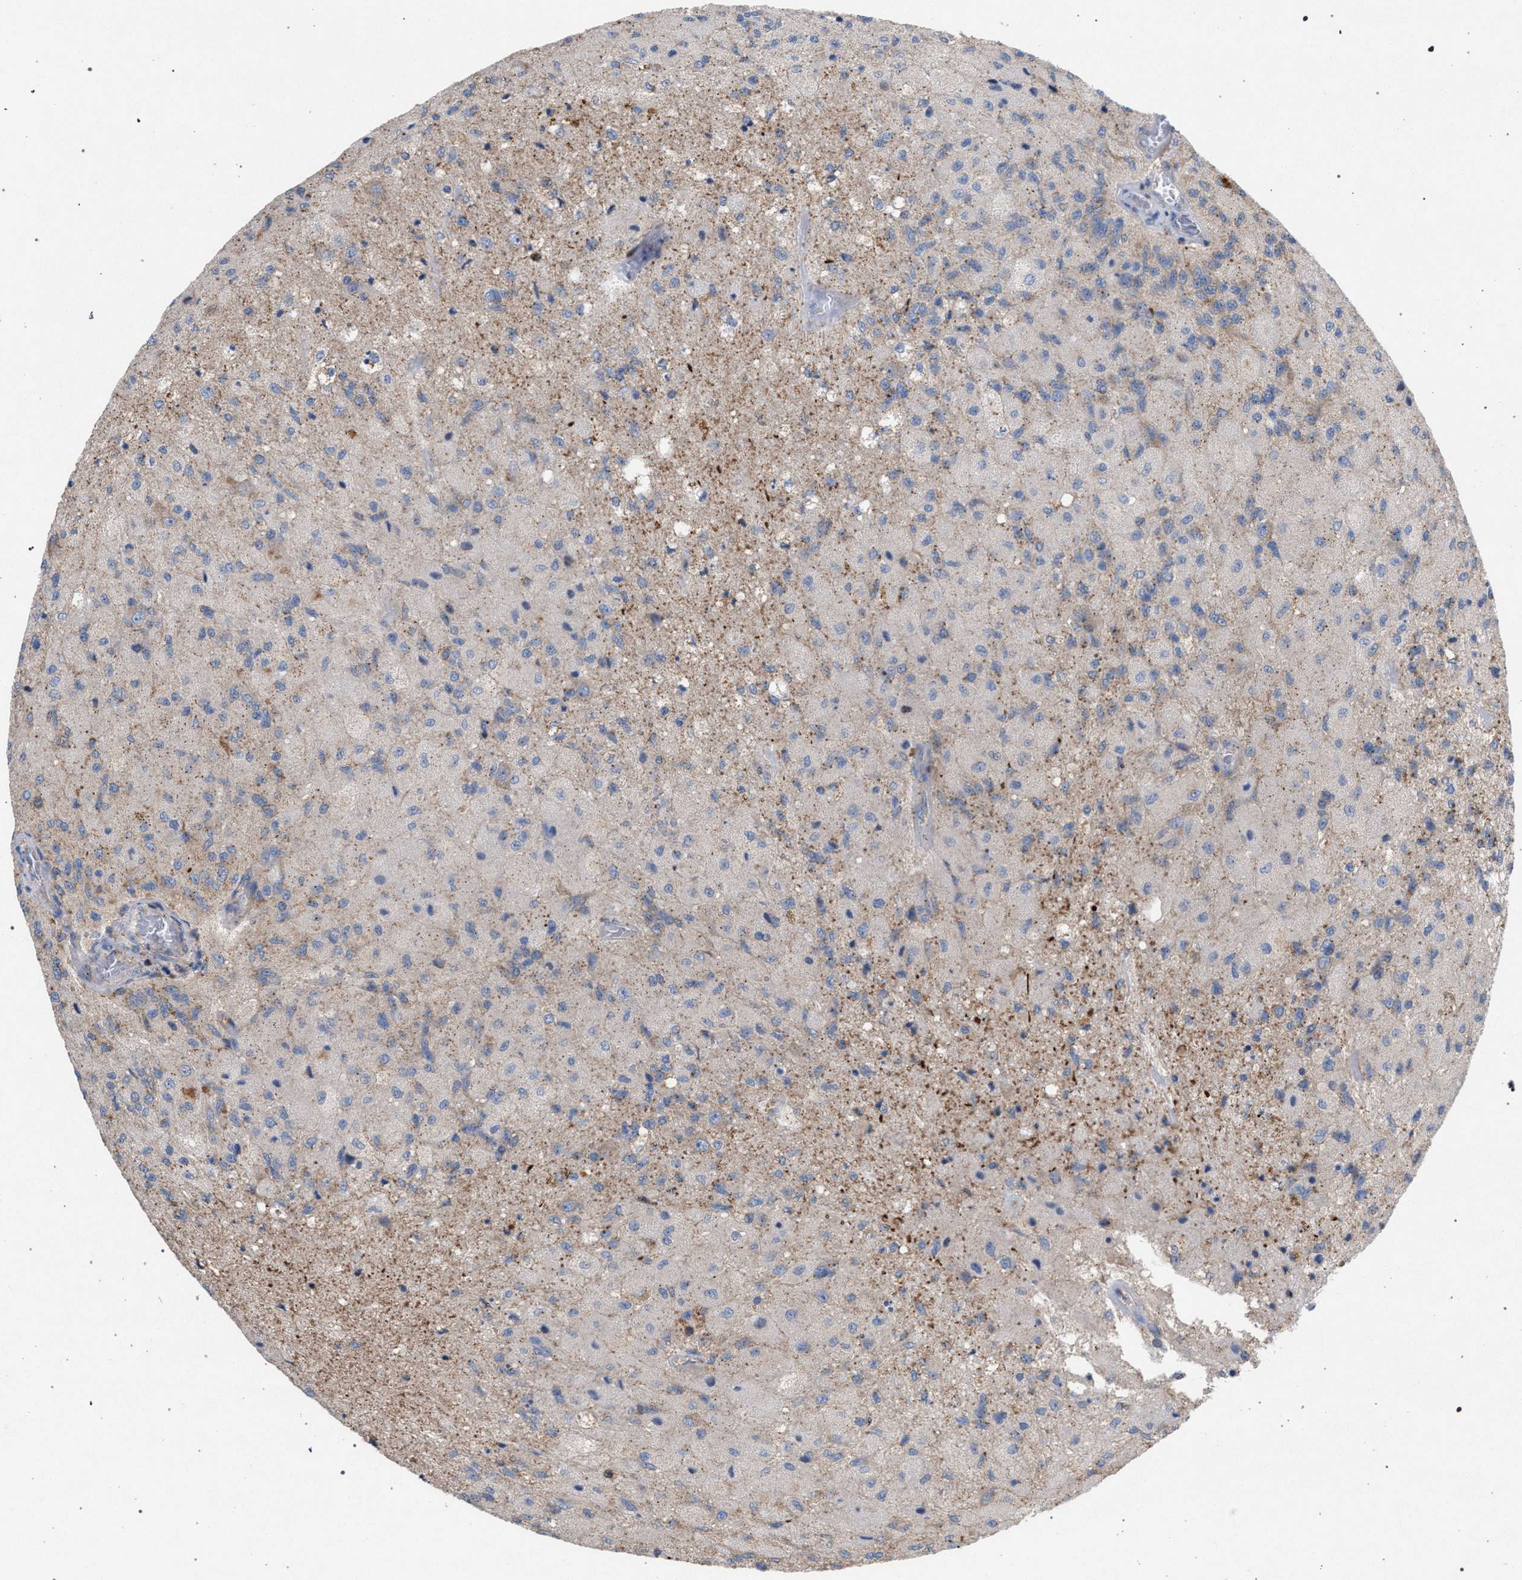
{"staining": {"intensity": "weak", "quantity": "<25%", "location": "cytoplasmic/membranous"}, "tissue": "glioma", "cell_type": "Tumor cells", "image_type": "cancer", "snomed": [{"axis": "morphology", "description": "Normal tissue, NOS"}, {"axis": "morphology", "description": "Glioma, malignant, High grade"}, {"axis": "topography", "description": "Cerebral cortex"}], "caption": "Immunohistochemical staining of human glioma exhibits no significant expression in tumor cells.", "gene": "VPS13A", "patient": {"sex": "male", "age": 77}}